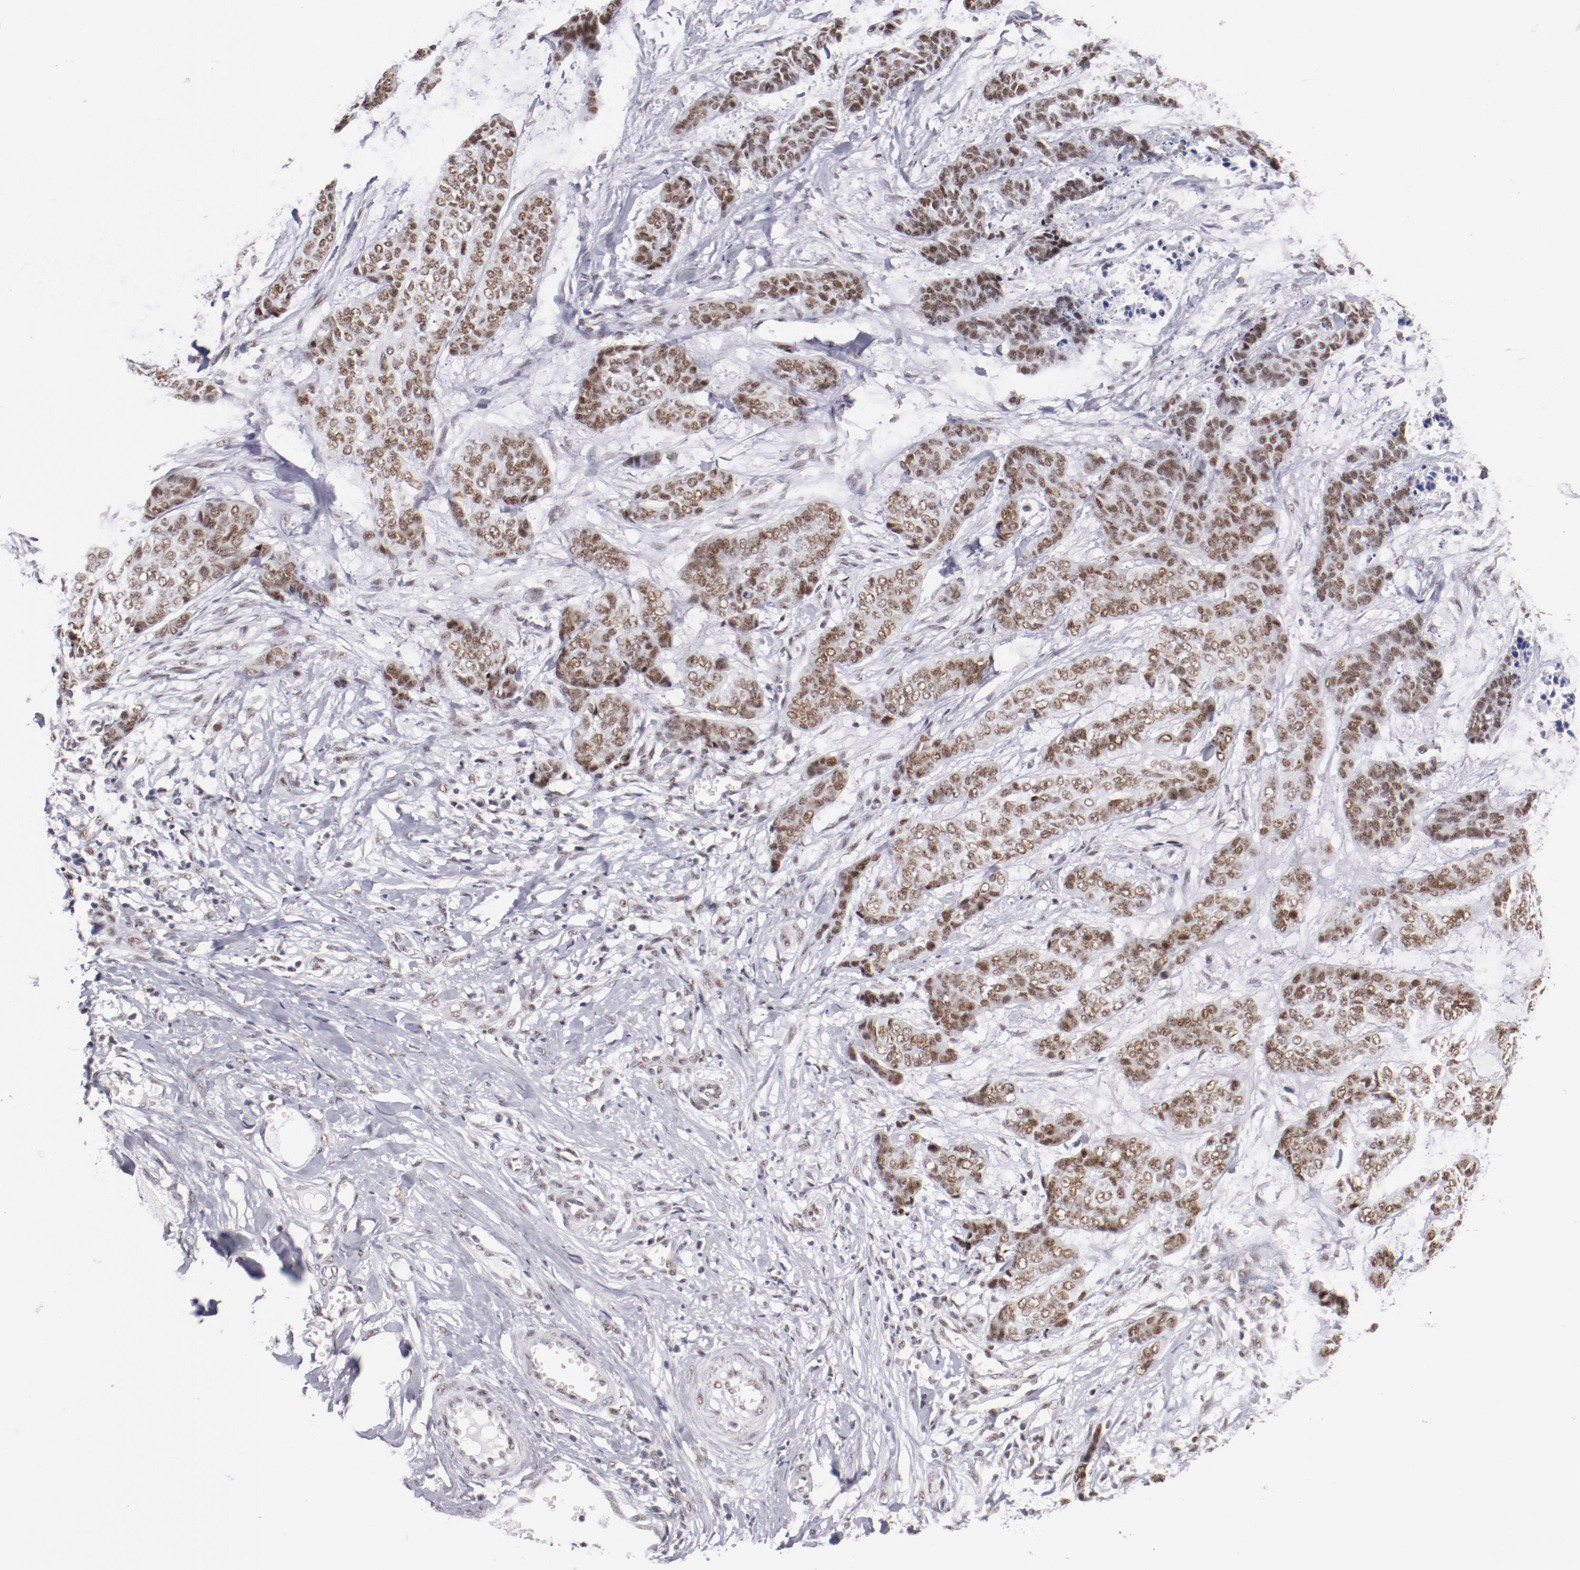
{"staining": {"intensity": "moderate", "quantity": ">75%", "location": "nuclear"}, "tissue": "skin cancer", "cell_type": "Tumor cells", "image_type": "cancer", "snomed": [{"axis": "morphology", "description": "Basal cell carcinoma"}, {"axis": "topography", "description": "Skin"}], "caption": "This micrograph exhibits IHC staining of human skin cancer, with medium moderate nuclear expression in about >75% of tumor cells.", "gene": "TFAP4", "patient": {"sex": "female", "age": 64}}